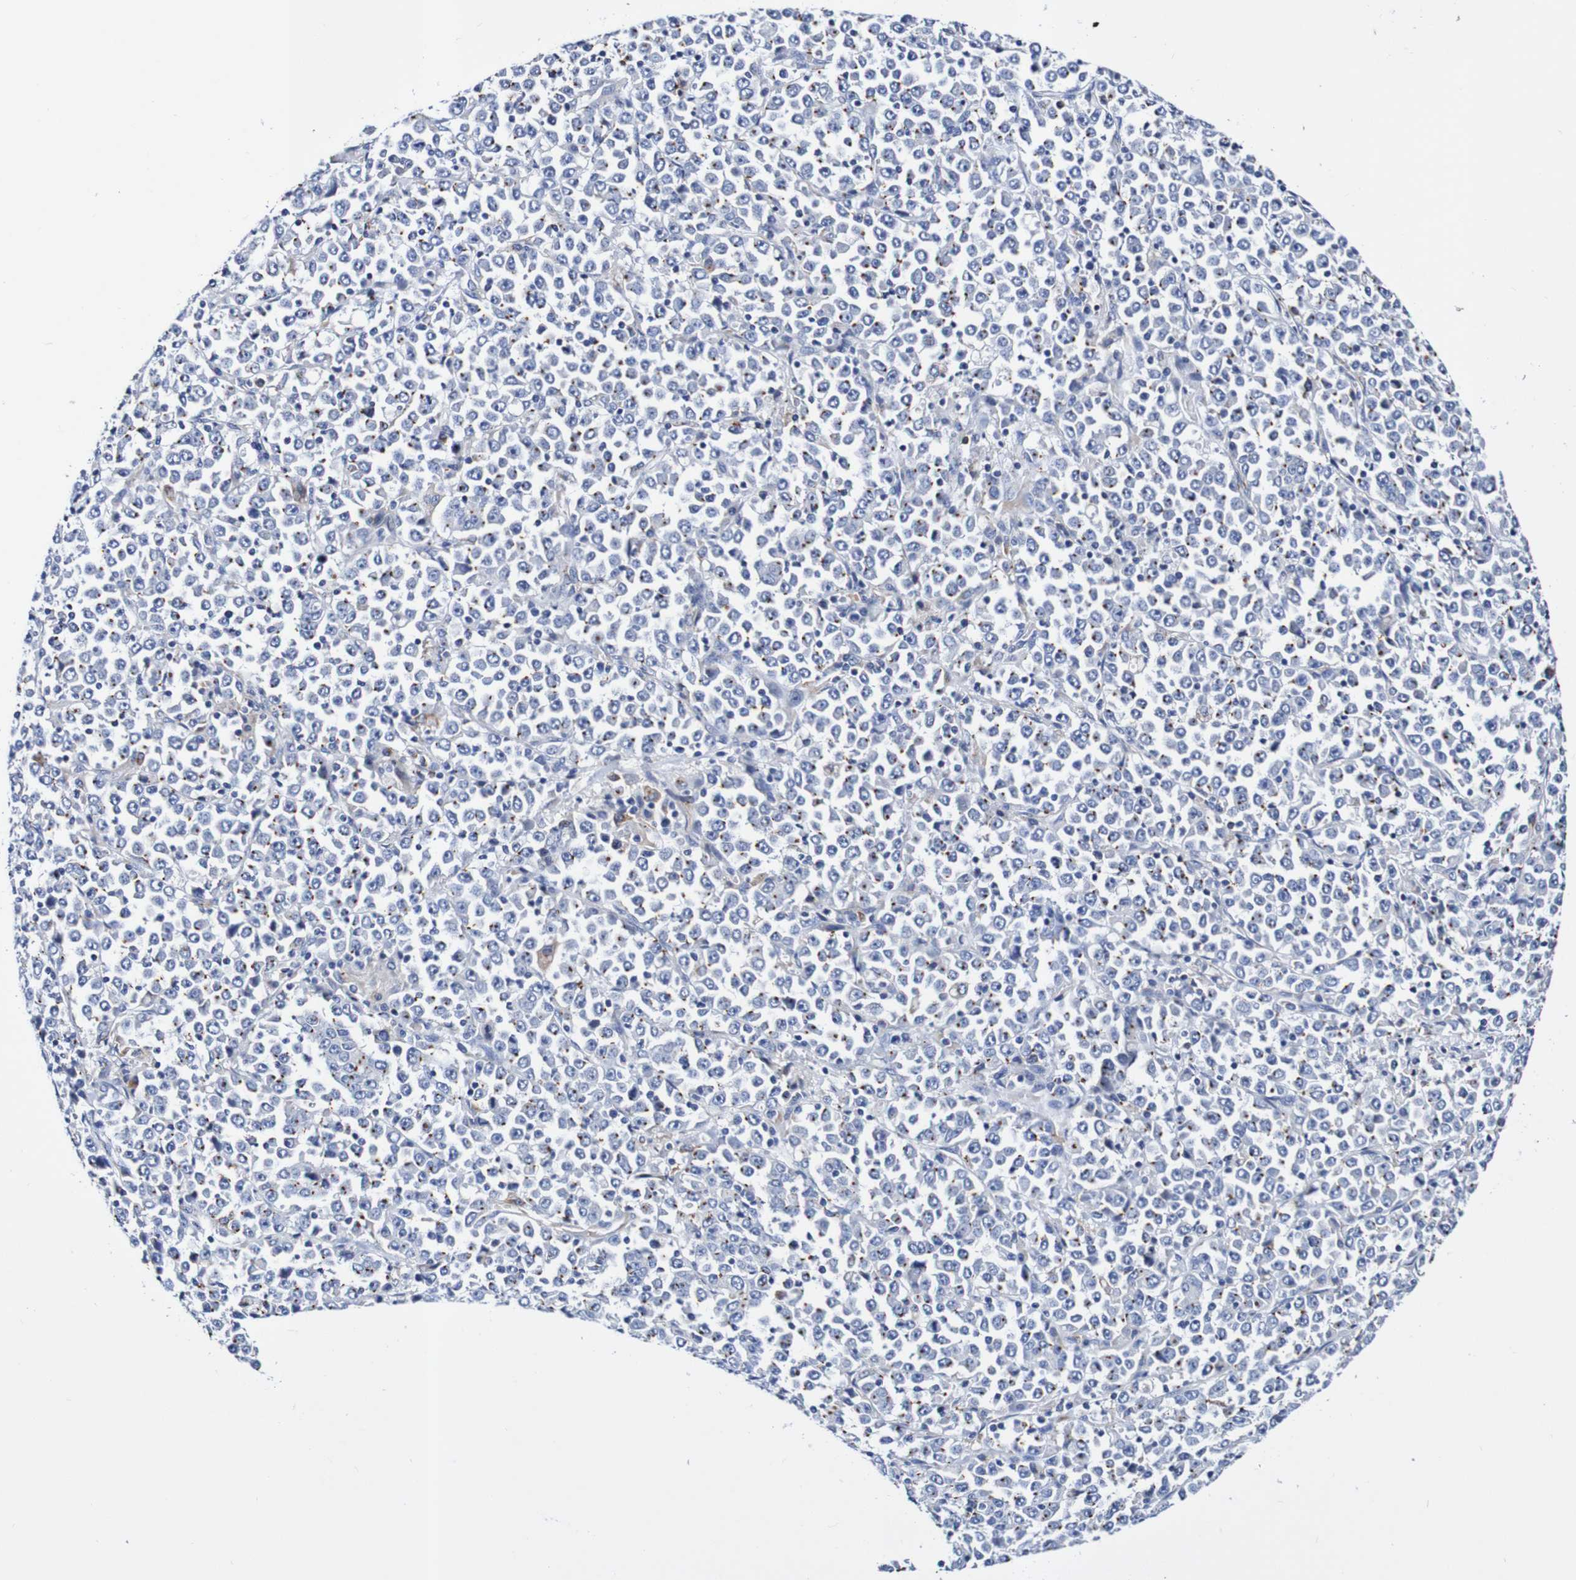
{"staining": {"intensity": "negative", "quantity": "none", "location": "none"}, "tissue": "stomach cancer", "cell_type": "Tumor cells", "image_type": "cancer", "snomed": [{"axis": "morphology", "description": "Normal tissue, NOS"}, {"axis": "morphology", "description": "Adenocarcinoma, NOS"}, {"axis": "topography", "description": "Stomach, upper"}, {"axis": "topography", "description": "Stomach"}], "caption": "Immunohistochemistry (IHC) of stomach cancer (adenocarcinoma) displays no staining in tumor cells.", "gene": "SEZ6", "patient": {"sex": "male", "age": 59}}